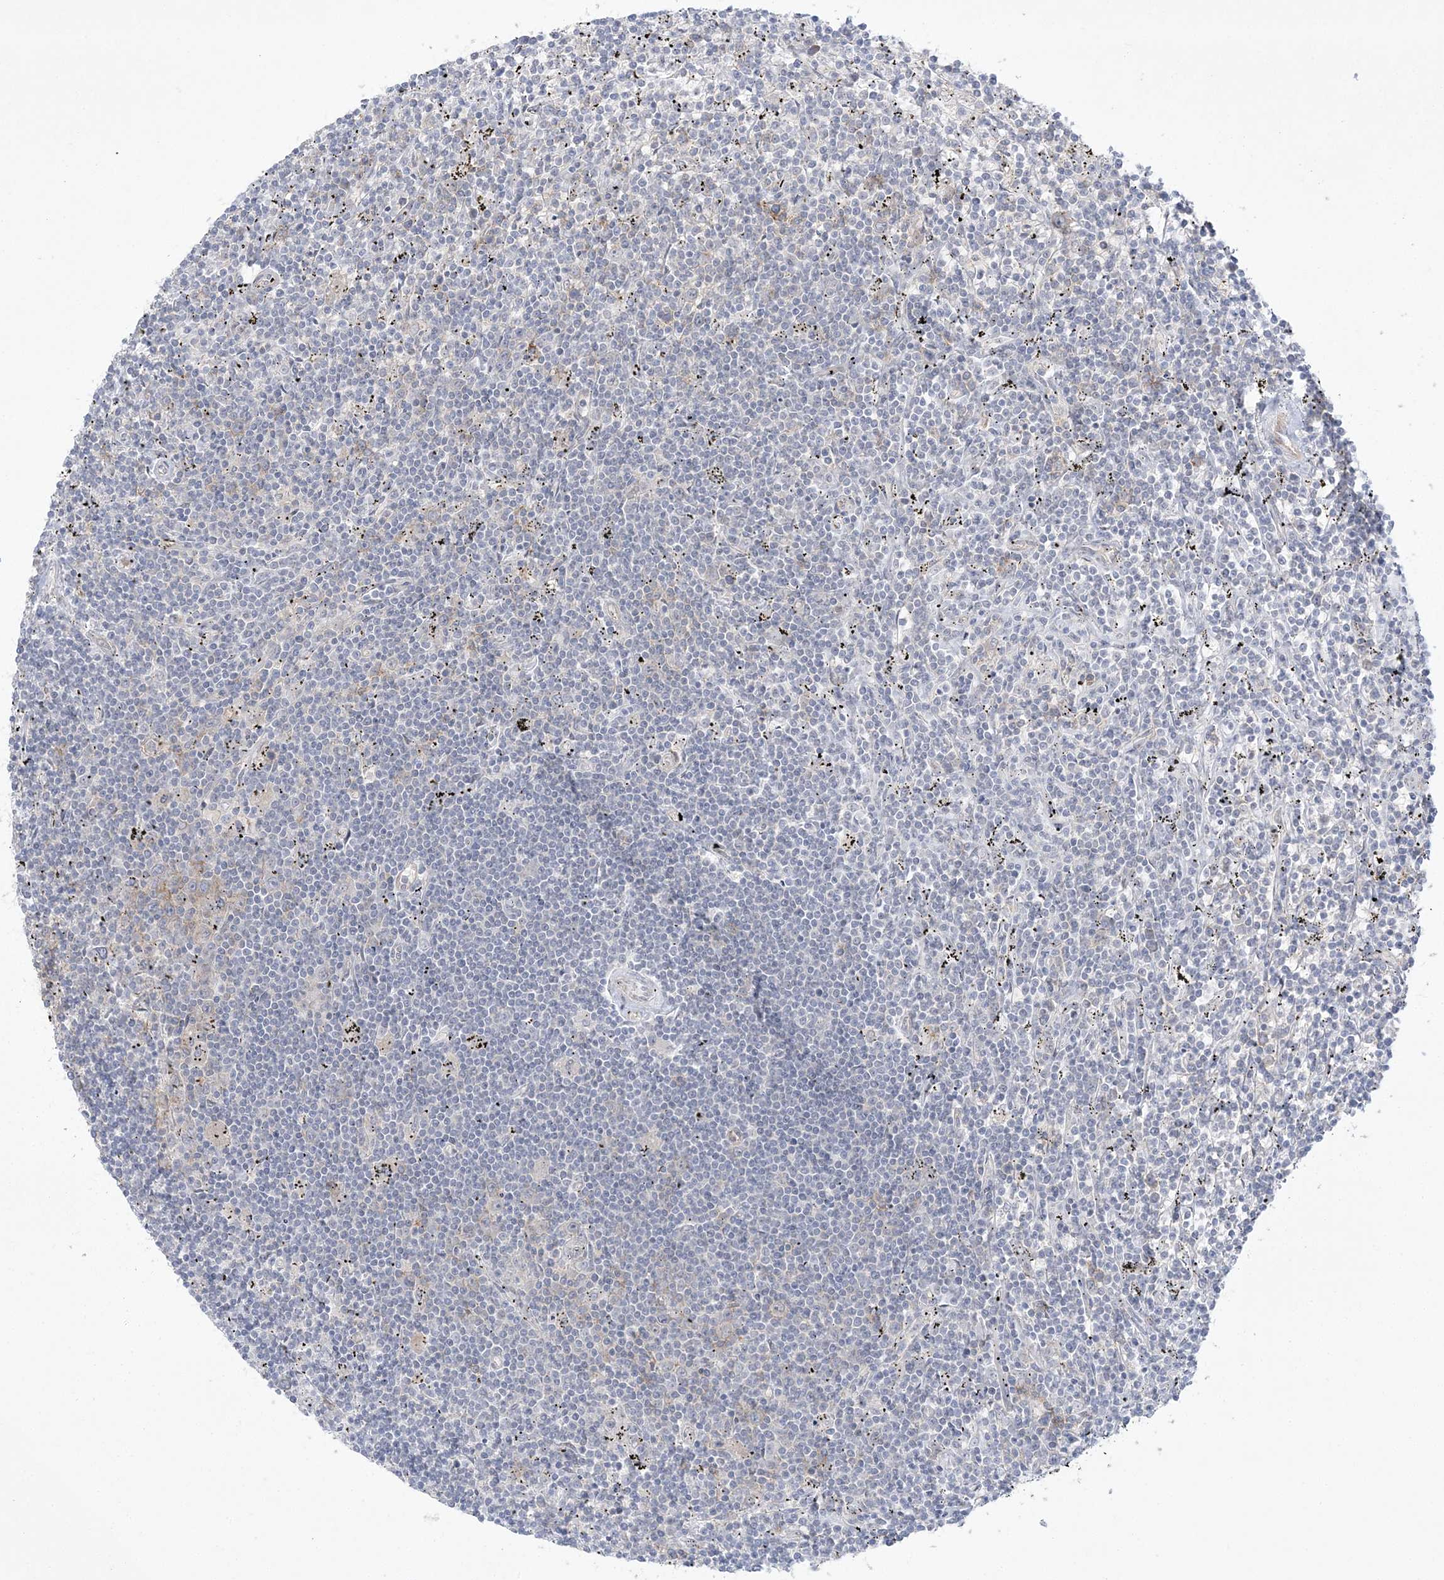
{"staining": {"intensity": "negative", "quantity": "none", "location": "none"}, "tissue": "lymphoma", "cell_type": "Tumor cells", "image_type": "cancer", "snomed": [{"axis": "morphology", "description": "Malignant lymphoma, non-Hodgkin's type, Low grade"}, {"axis": "topography", "description": "Spleen"}], "caption": "Tumor cells show no significant staining in lymphoma.", "gene": "ADAMTS12", "patient": {"sex": "male", "age": 76}}